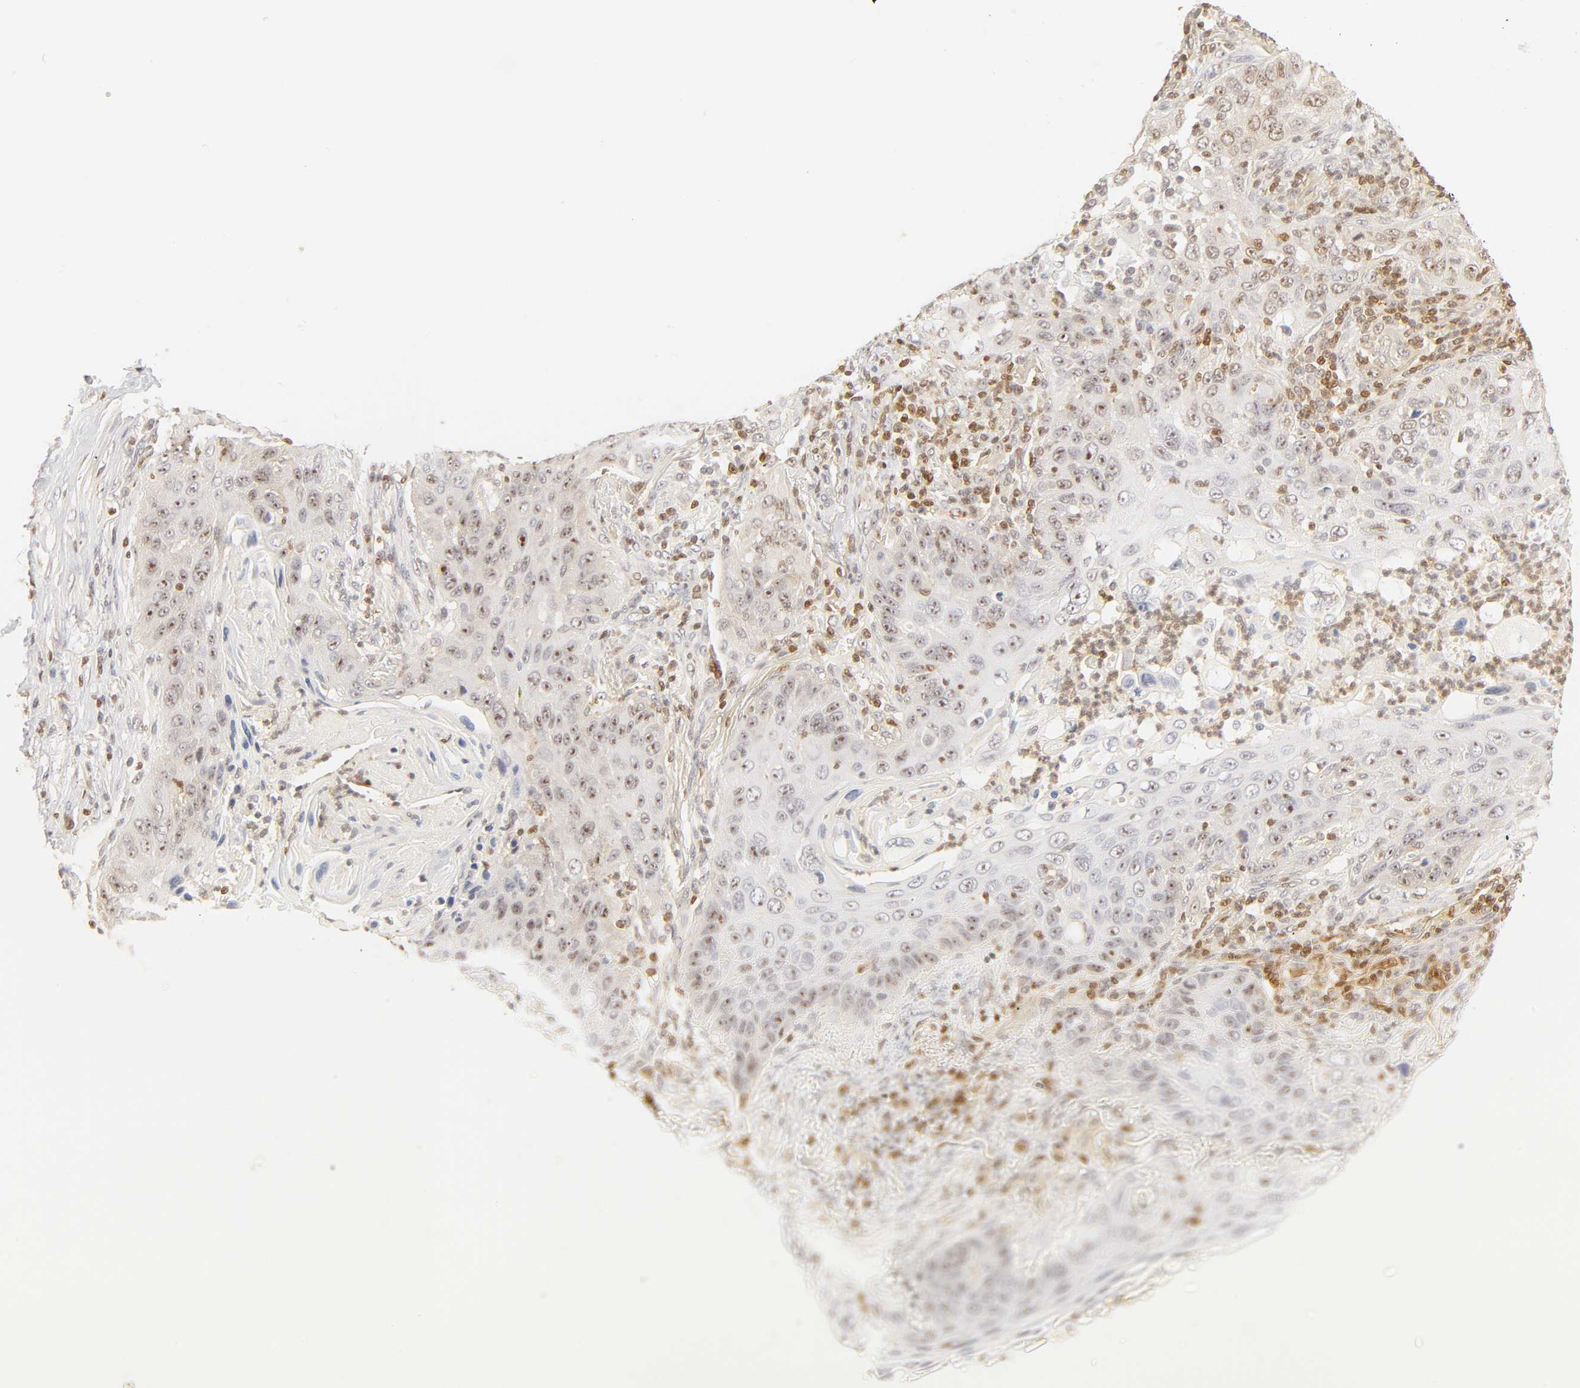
{"staining": {"intensity": "weak", "quantity": ">75%", "location": "nuclear"}, "tissue": "lung cancer", "cell_type": "Tumor cells", "image_type": "cancer", "snomed": [{"axis": "morphology", "description": "Squamous cell carcinoma, NOS"}, {"axis": "topography", "description": "Lung"}], "caption": "Protein expression analysis of human lung cancer (squamous cell carcinoma) reveals weak nuclear expression in approximately >75% of tumor cells.", "gene": "KIF2A", "patient": {"sex": "female", "age": 67}}